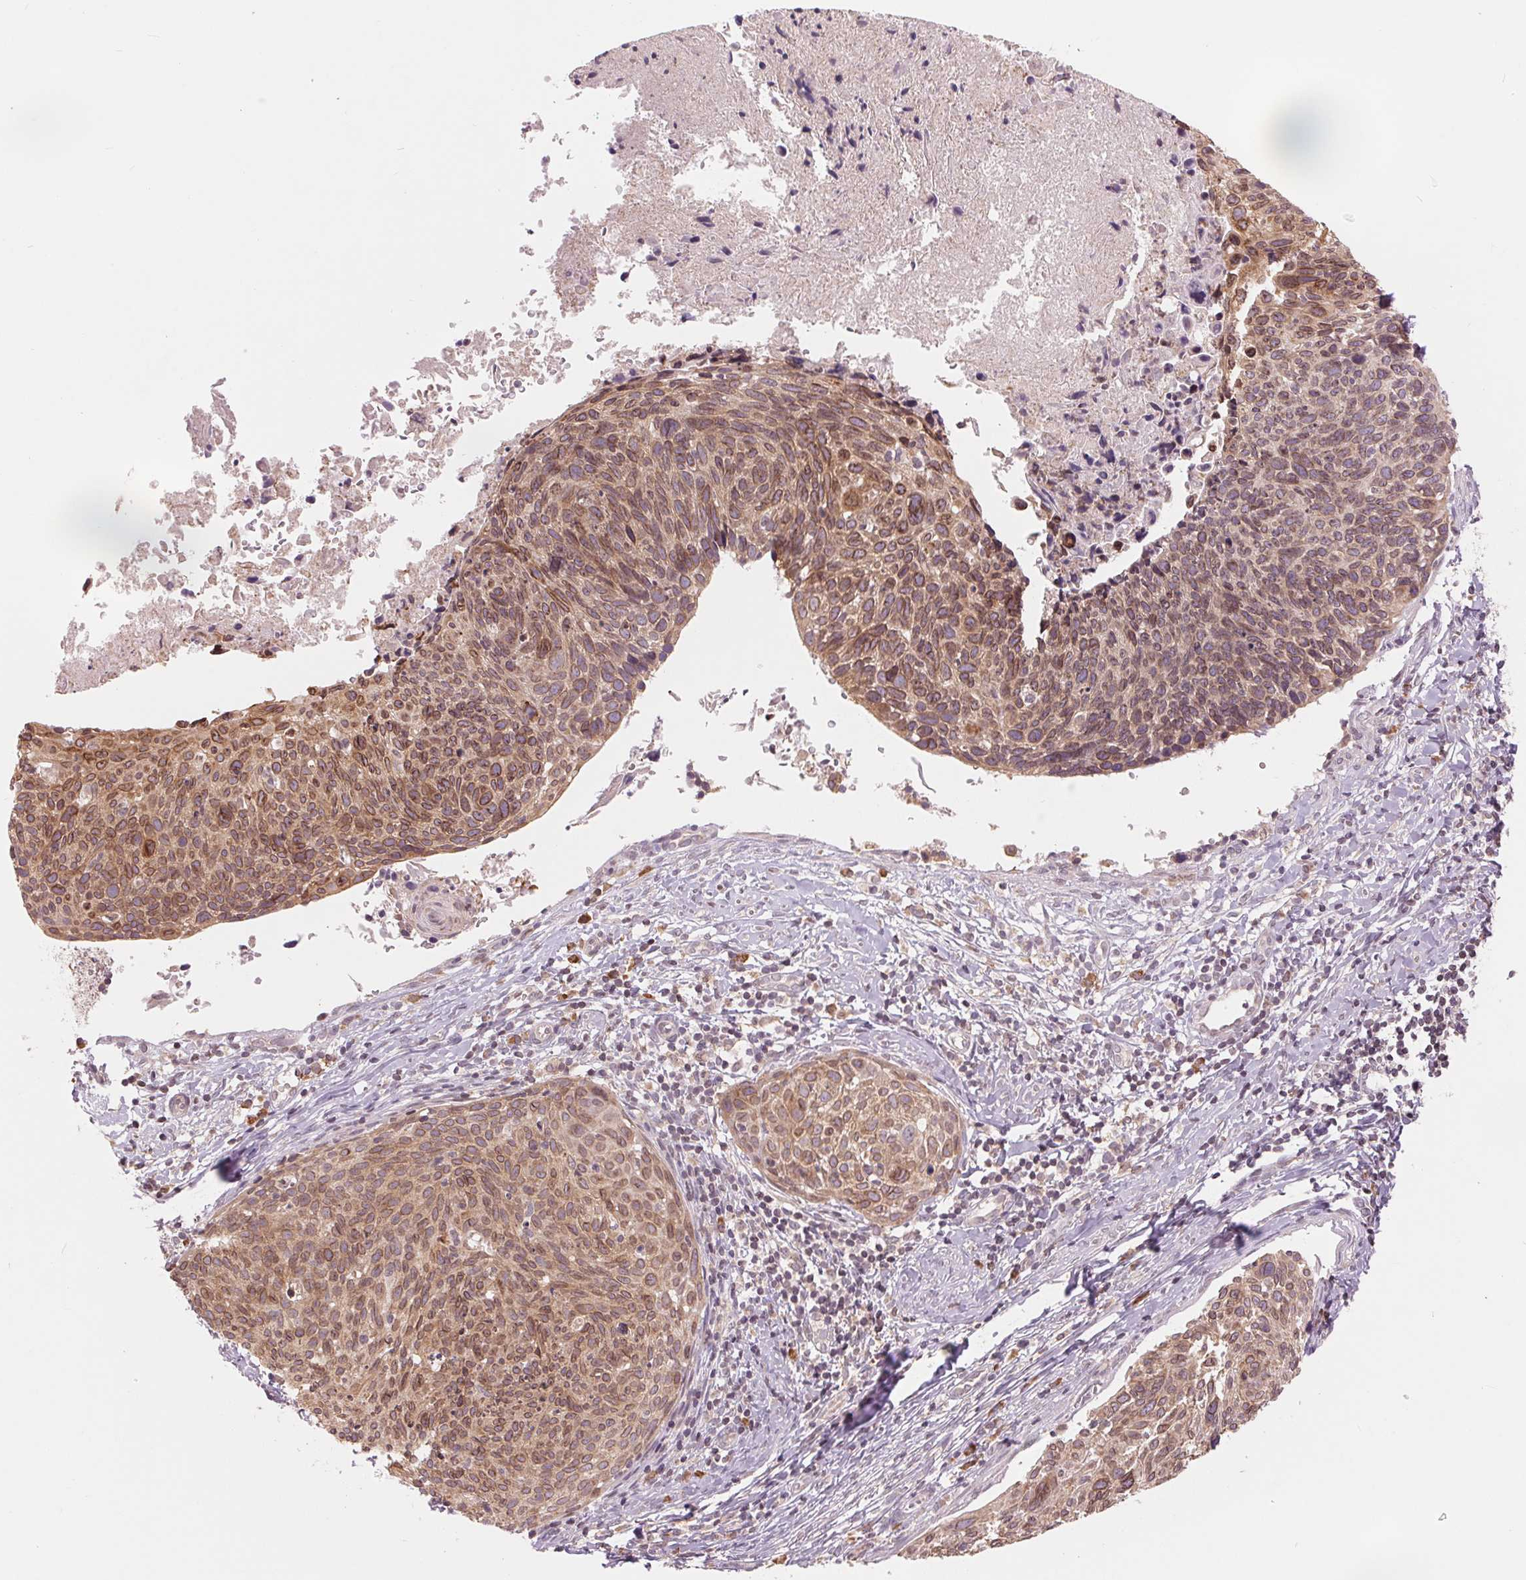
{"staining": {"intensity": "moderate", "quantity": ">75%", "location": "cytoplasmic/membranous"}, "tissue": "cervical cancer", "cell_type": "Tumor cells", "image_type": "cancer", "snomed": [{"axis": "morphology", "description": "Squamous cell carcinoma, NOS"}, {"axis": "topography", "description": "Cervix"}], "caption": "IHC (DAB (3,3'-diaminobenzidine)) staining of squamous cell carcinoma (cervical) displays moderate cytoplasmic/membranous protein expression in approximately >75% of tumor cells.", "gene": "TECR", "patient": {"sex": "female", "age": 49}}